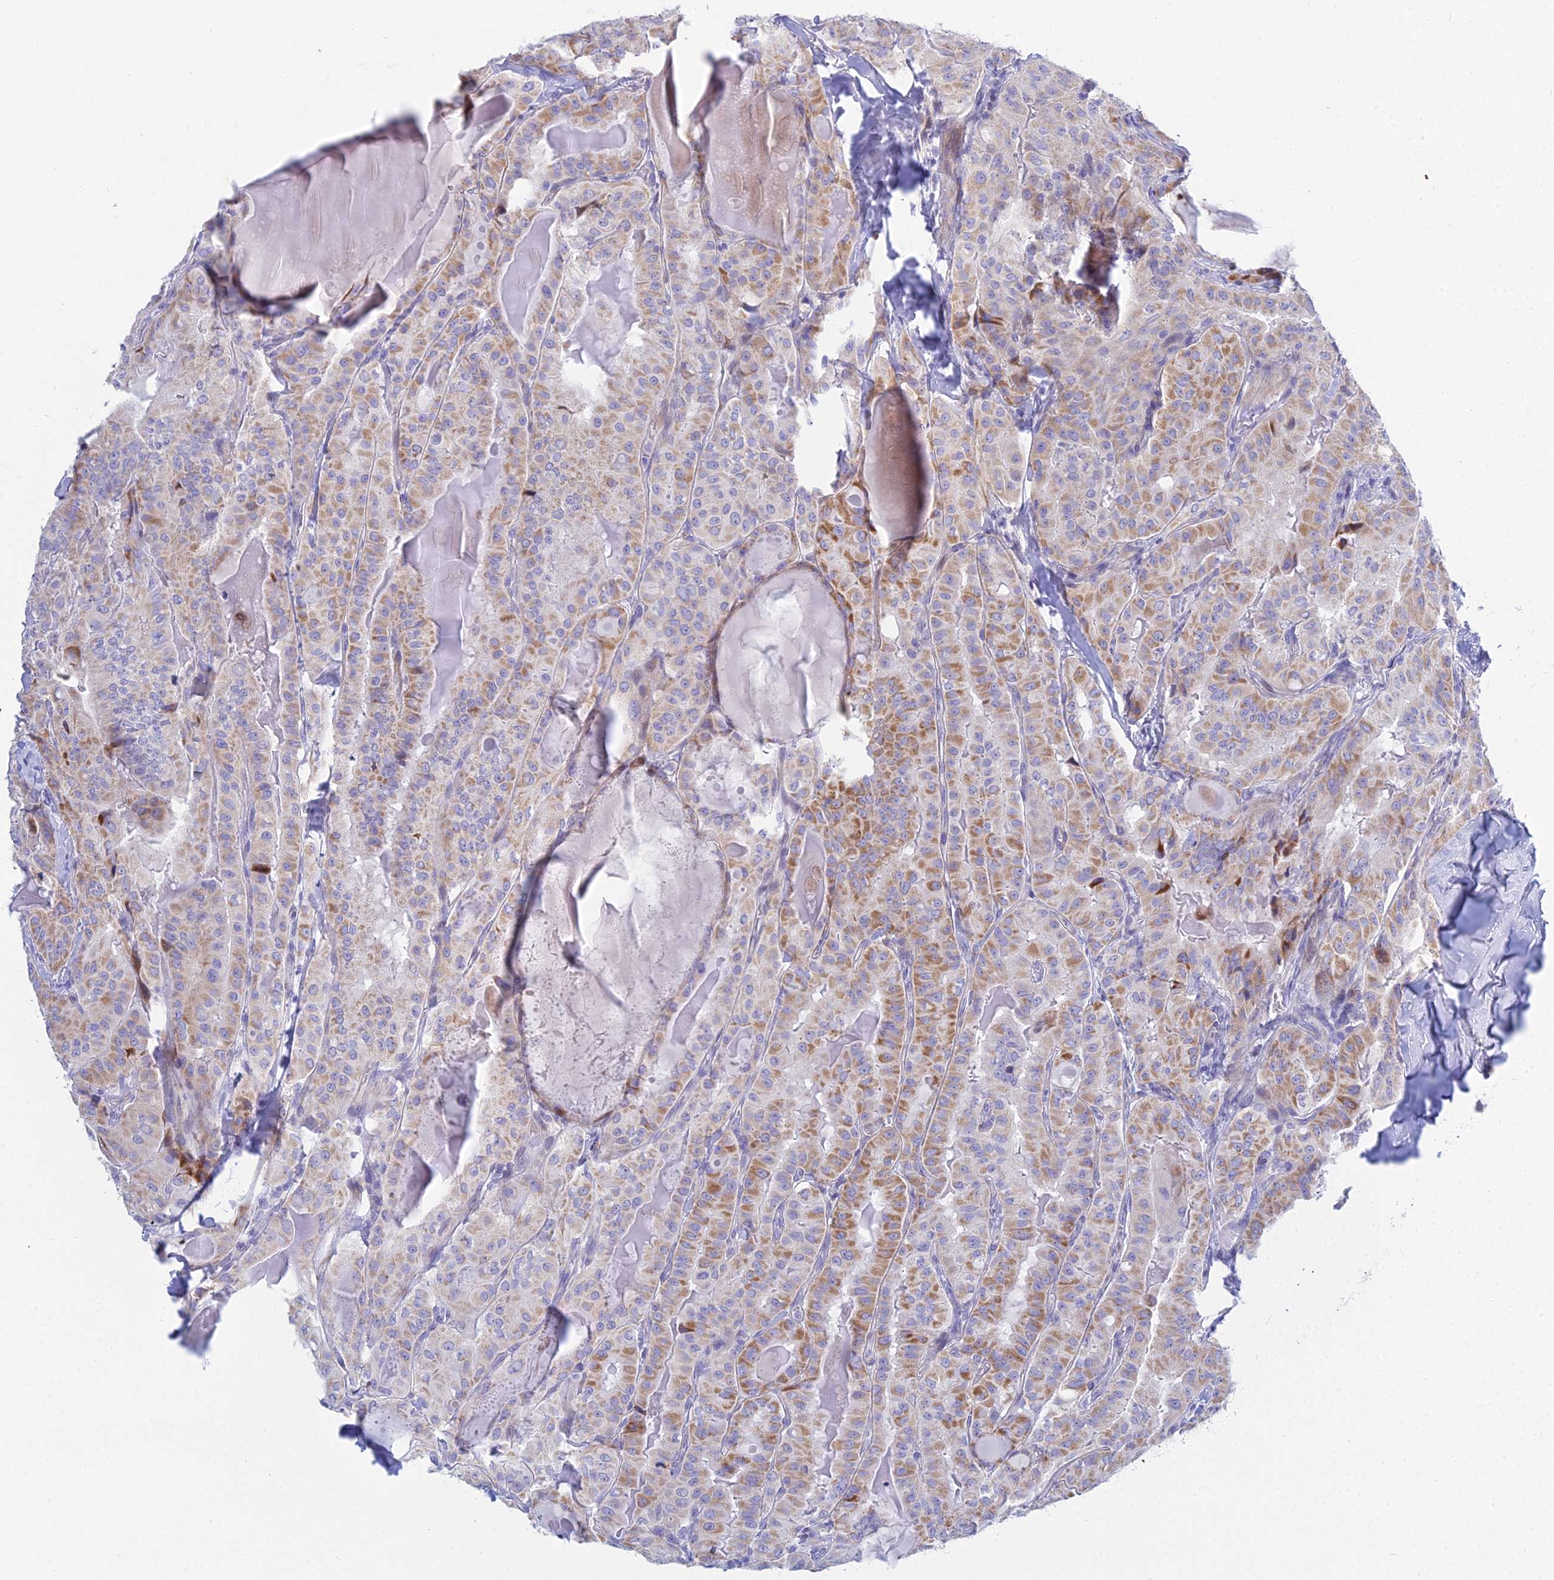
{"staining": {"intensity": "moderate", "quantity": "25%-75%", "location": "cytoplasmic/membranous"}, "tissue": "thyroid cancer", "cell_type": "Tumor cells", "image_type": "cancer", "snomed": [{"axis": "morphology", "description": "Papillary adenocarcinoma, NOS"}, {"axis": "topography", "description": "Thyroid gland"}], "caption": "Human papillary adenocarcinoma (thyroid) stained with a brown dye displays moderate cytoplasmic/membranous positive staining in about 25%-75% of tumor cells.", "gene": "PRR13", "patient": {"sex": "female", "age": 68}}